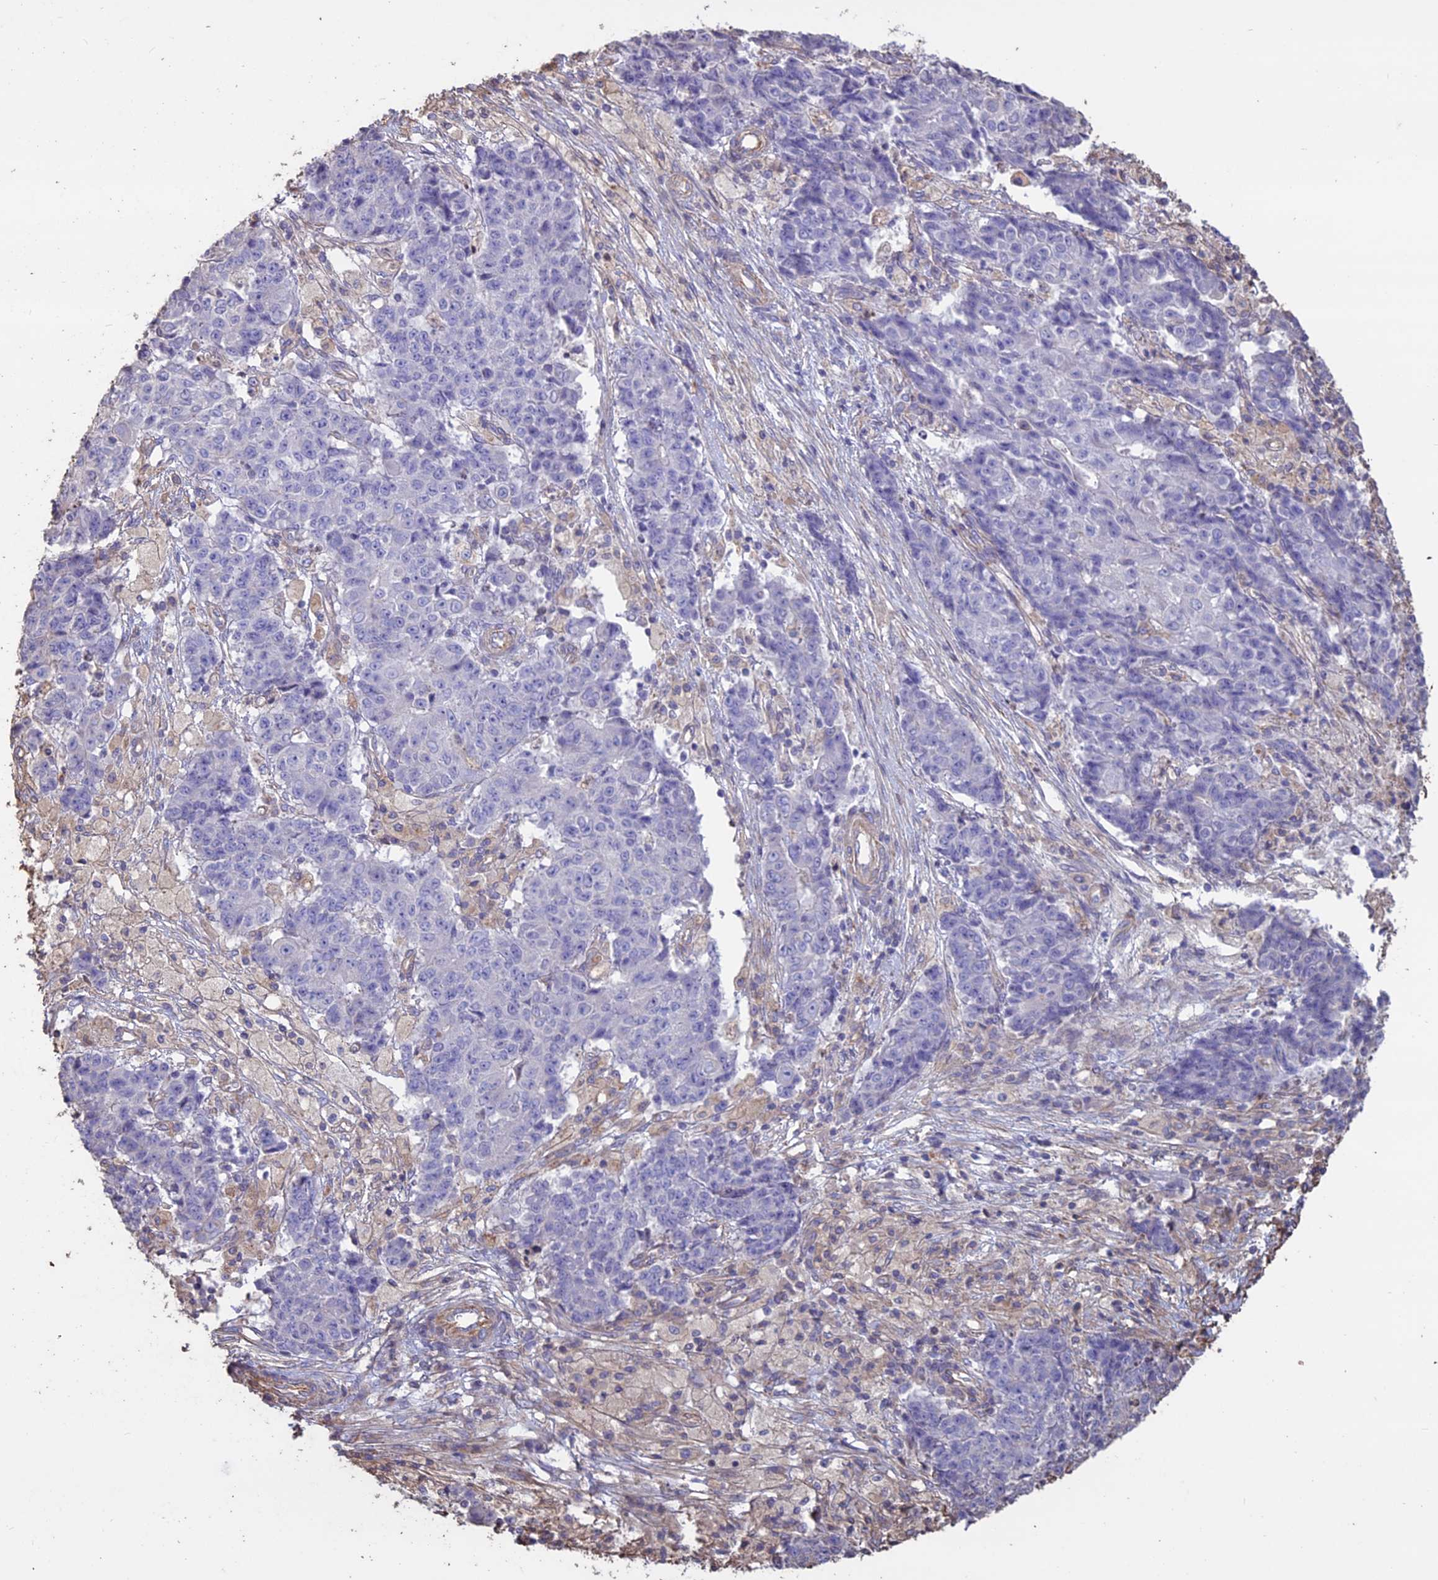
{"staining": {"intensity": "negative", "quantity": "none", "location": "none"}, "tissue": "ovarian cancer", "cell_type": "Tumor cells", "image_type": "cancer", "snomed": [{"axis": "morphology", "description": "Carcinoma, endometroid"}, {"axis": "topography", "description": "Ovary"}], "caption": "The image reveals no staining of tumor cells in endometroid carcinoma (ovarian). Brightfield microscopy of immunohistochemistry stained with DAB (brown) and hematoxylin (blue), captured at high magnification.", "gene": "CCDC148", "patient": {"sex": "female", "age": 42}}